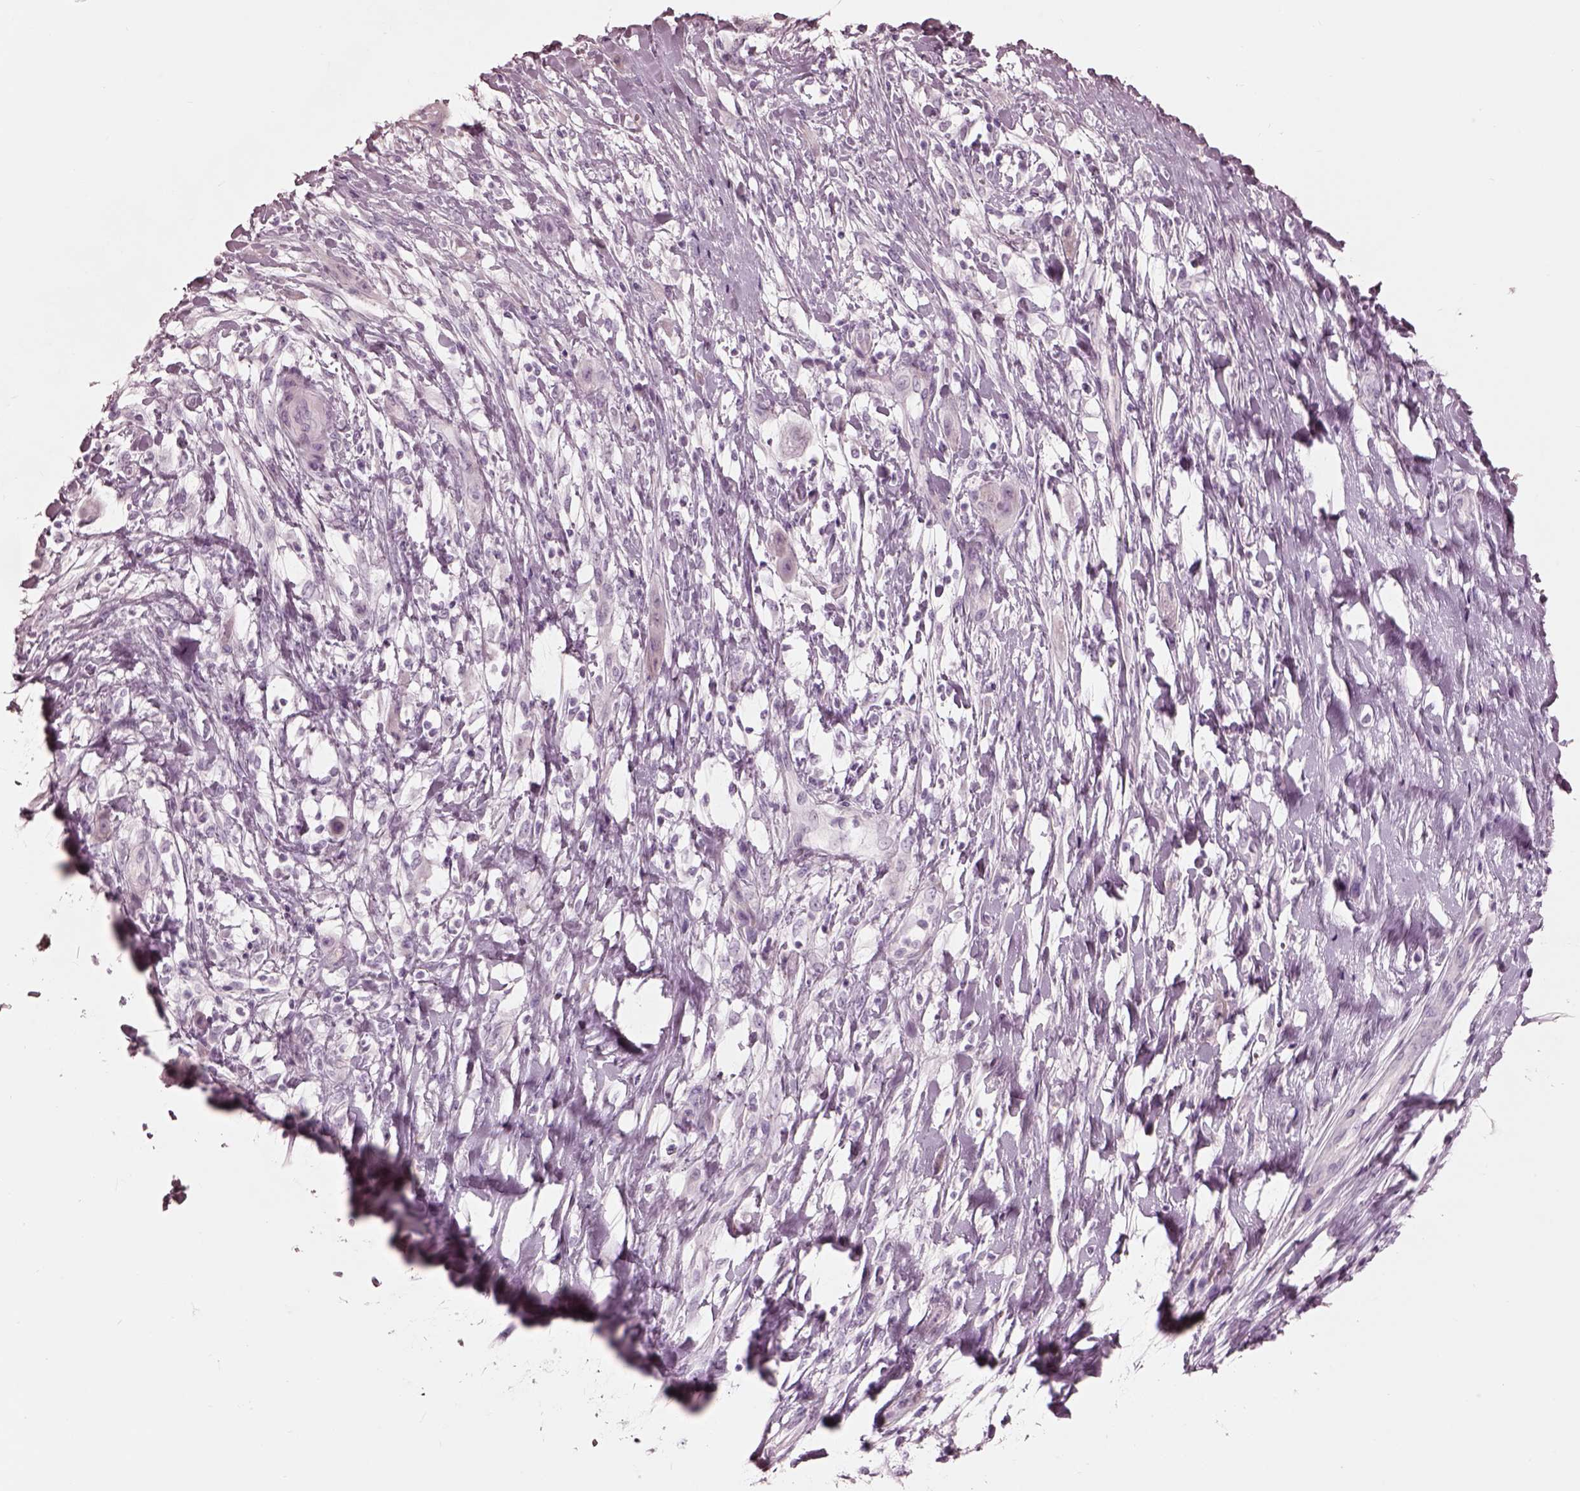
{"staining": {"intensity": "negative", "quantity": "none", "location": "none"}, "tissue": "skin cancer", "cell_type": "Tumor cells", "image_type": "cancer", "snomed": [{"axis": "morphology", "description": "Squamous cell carcinoma, NOS"}, {"axis": "topography", "description": "Skin"}], "caption": "IHC photomicrograph of human squamous cell carcinoma (skin) stained for a protein (brown), which shows no staining in tumor cells.", "gene": "CADM2", "patient": {"sex": "male", "age": 62}}